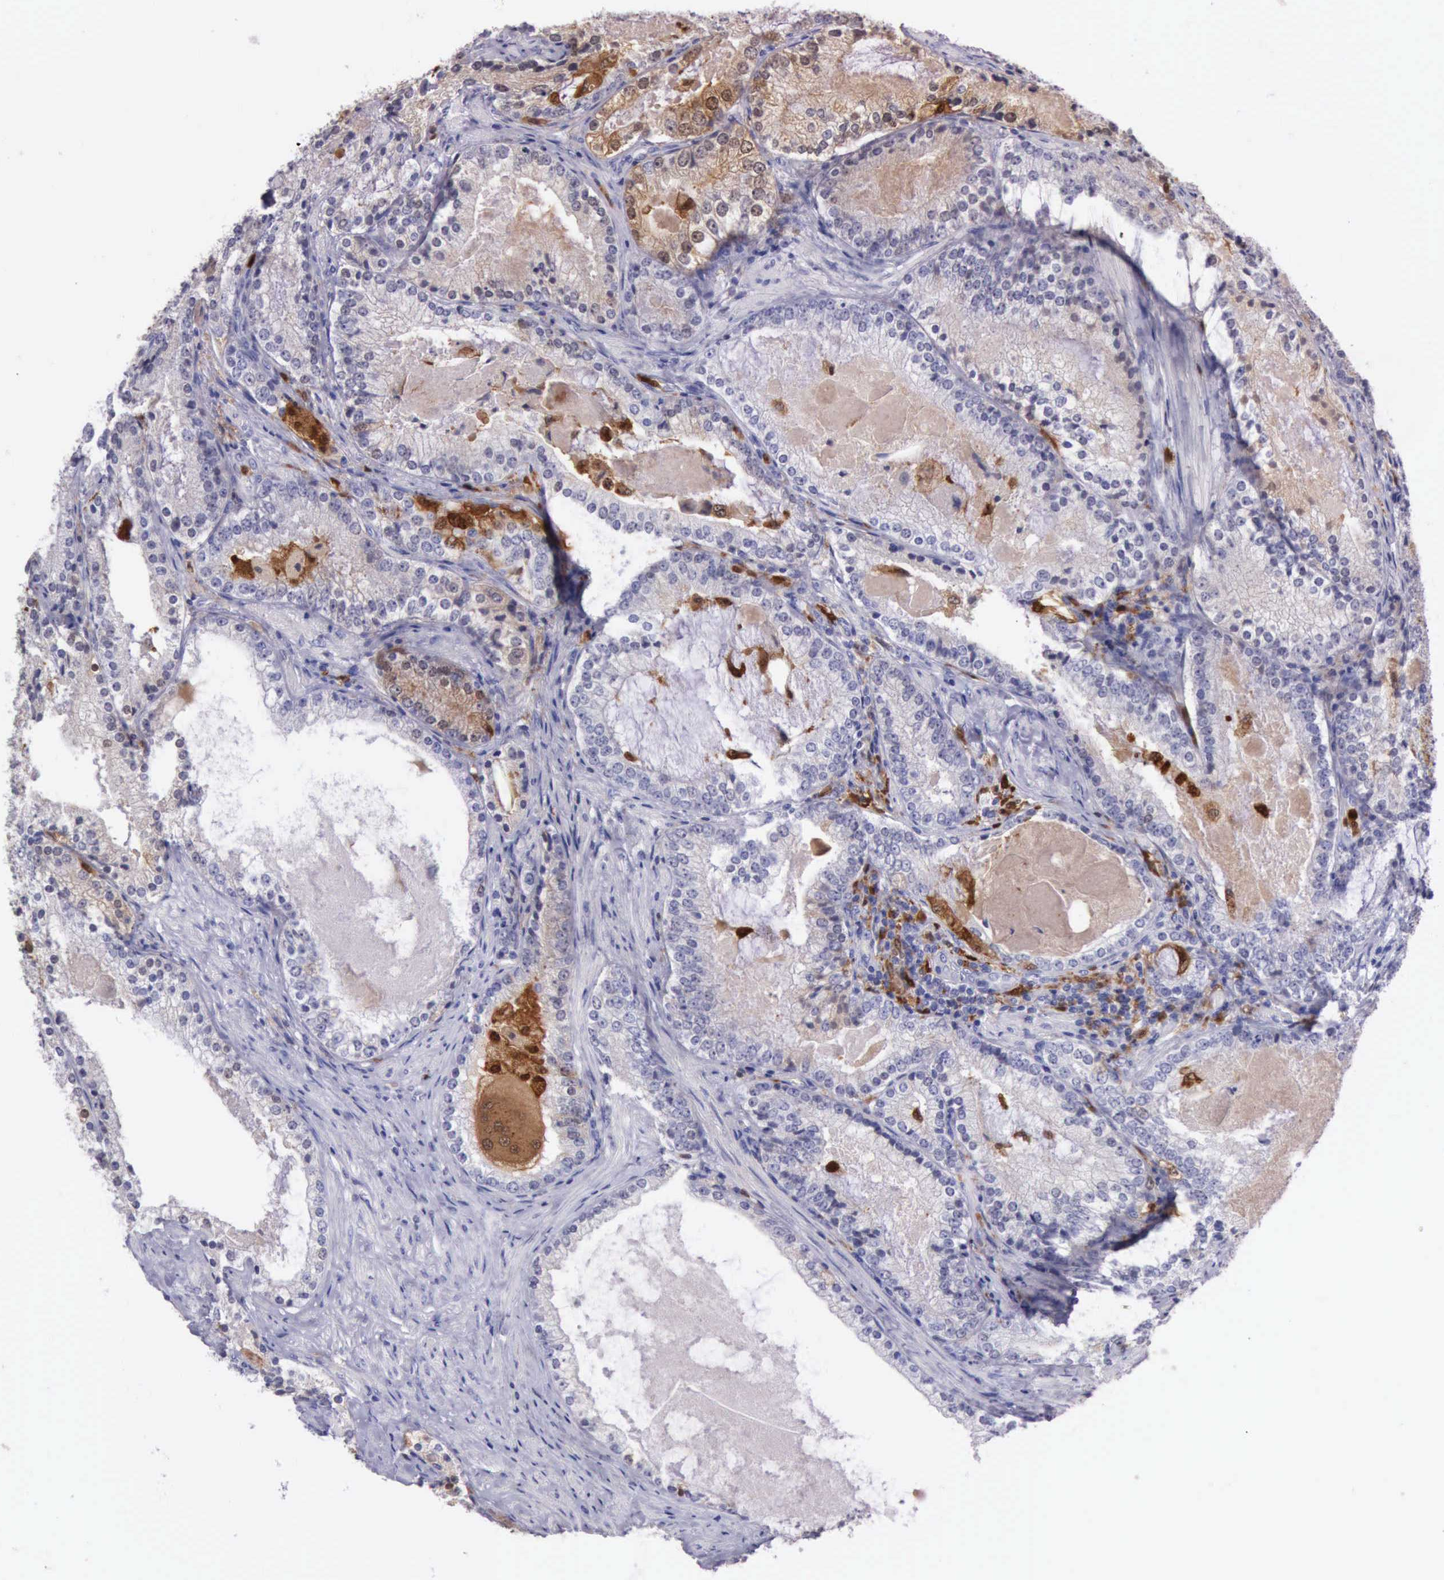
{"staining": {"intensity": "negative", "quantity": "none", "location": "none"}, "tissue": "prostate cancer", "cell_type": "Tumor cells", "image_type": "cancer", "snomed": [{"axis": "morphology", "description": "Adenocarcinoma, High grade"}, {"axis": "topography", "description": "Prostate"}], "caption": "Protein analysis of adenocarcinoma (high-grade) (prostate) exhibits no significant expression in tumor cells.", "gene": "CSTA", "patient": {"sex": "male", "age": 63}}